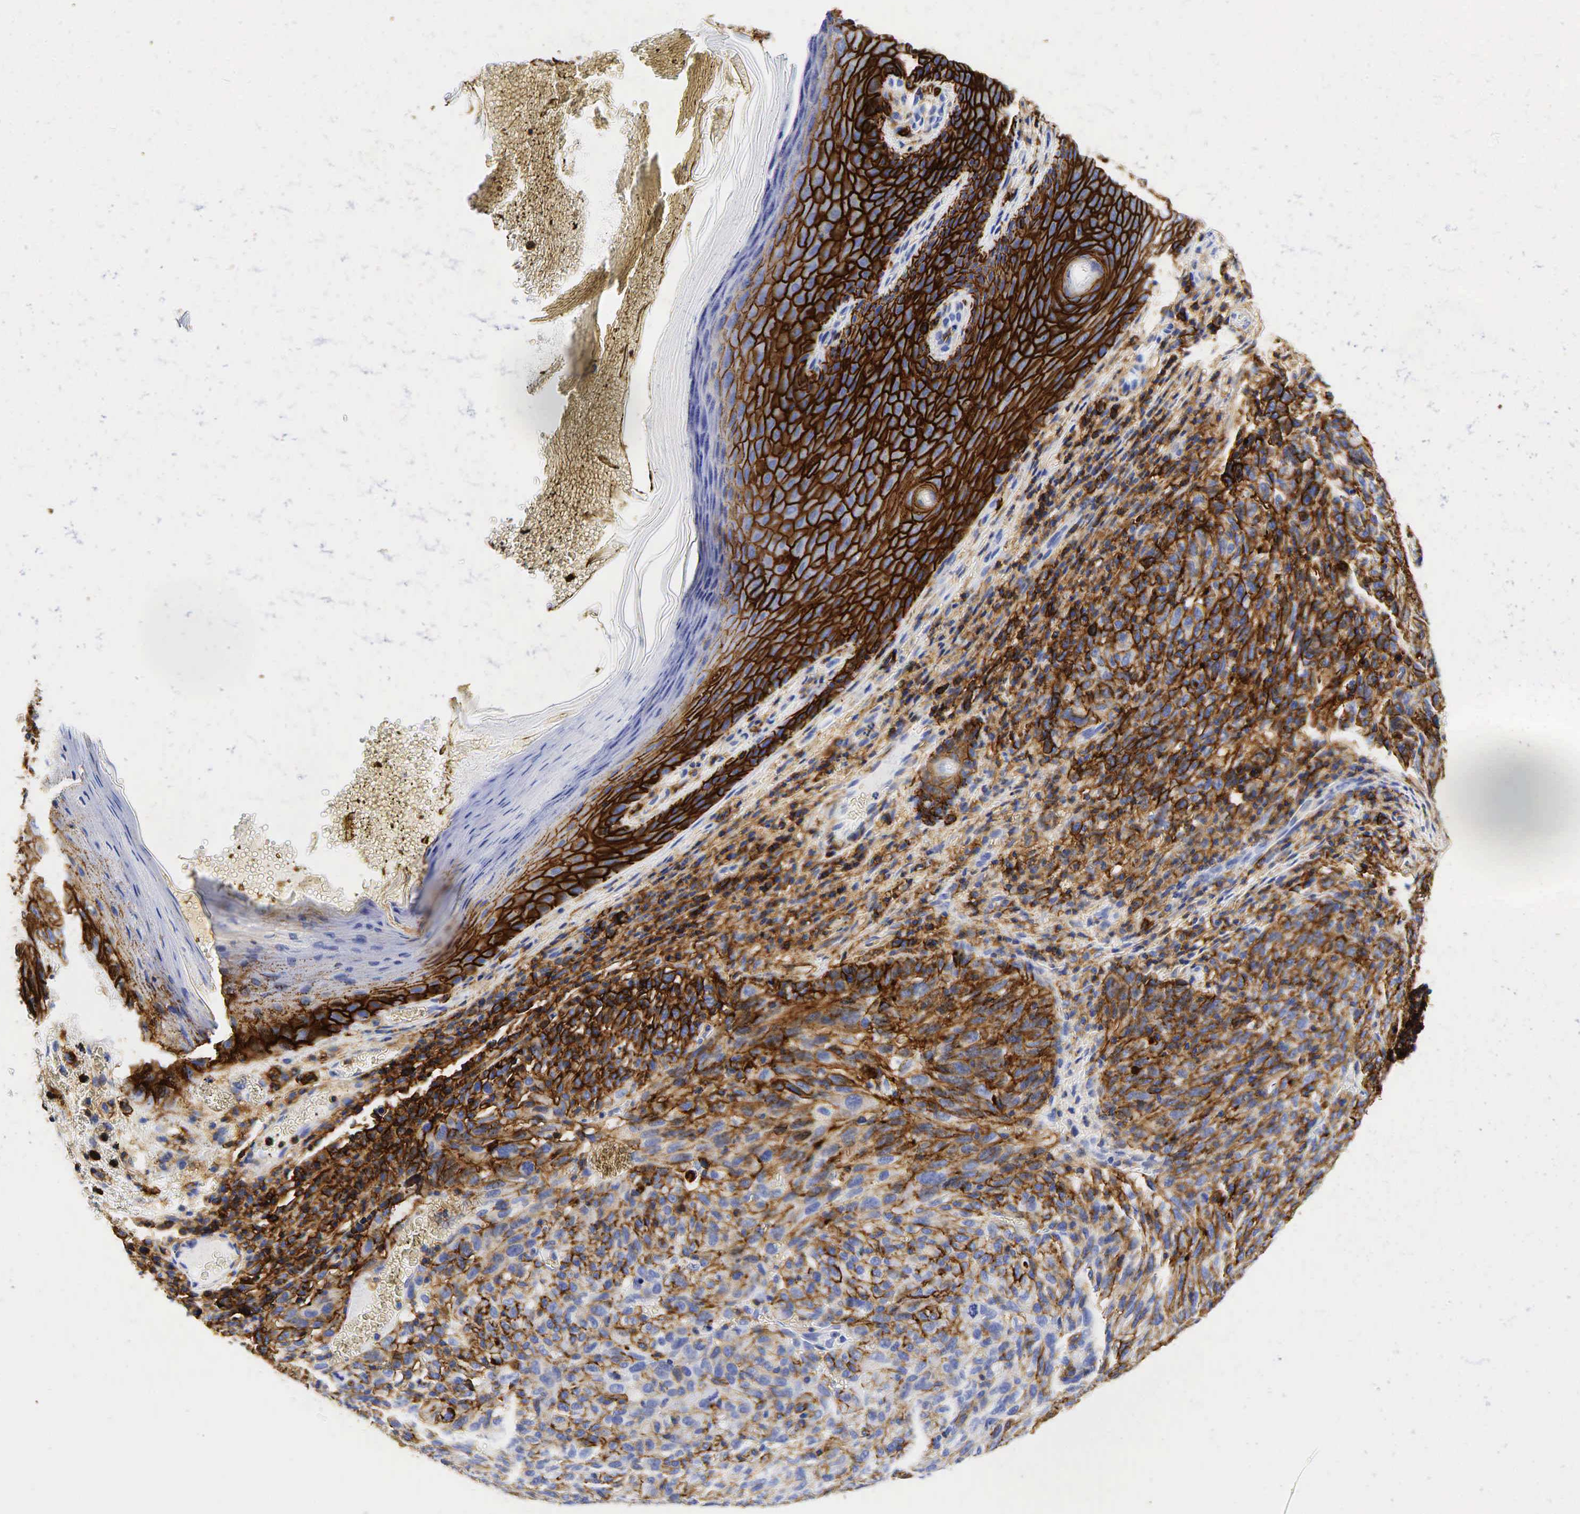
{"staining": {"intensity": "moderate", "quantity": "25%-75%", "location": "cytoplasmic/membranous"}, "tissue": "melanoma", "cell_type": "Tumor cells", "image_type": "cancer", "snomed": [{"axis": "morphology", "description": "Malignant melanoma, NOS"}, {"axis": "topography", "description": "Skin"}], "caption": "DAB immunohistochemical staining of human malignant melanoma reveals moderate cytoplasmic/membranous protein staining in approximately 25%-75% of tumor cells. (Stains: DAB (3,3'-diaminobenzidine) in brown, nuclei in blue, Microscopy: brightfield microscopy at high magnification).", "gene": "CD44", "patient": {"sex": "male", "age": 76}}